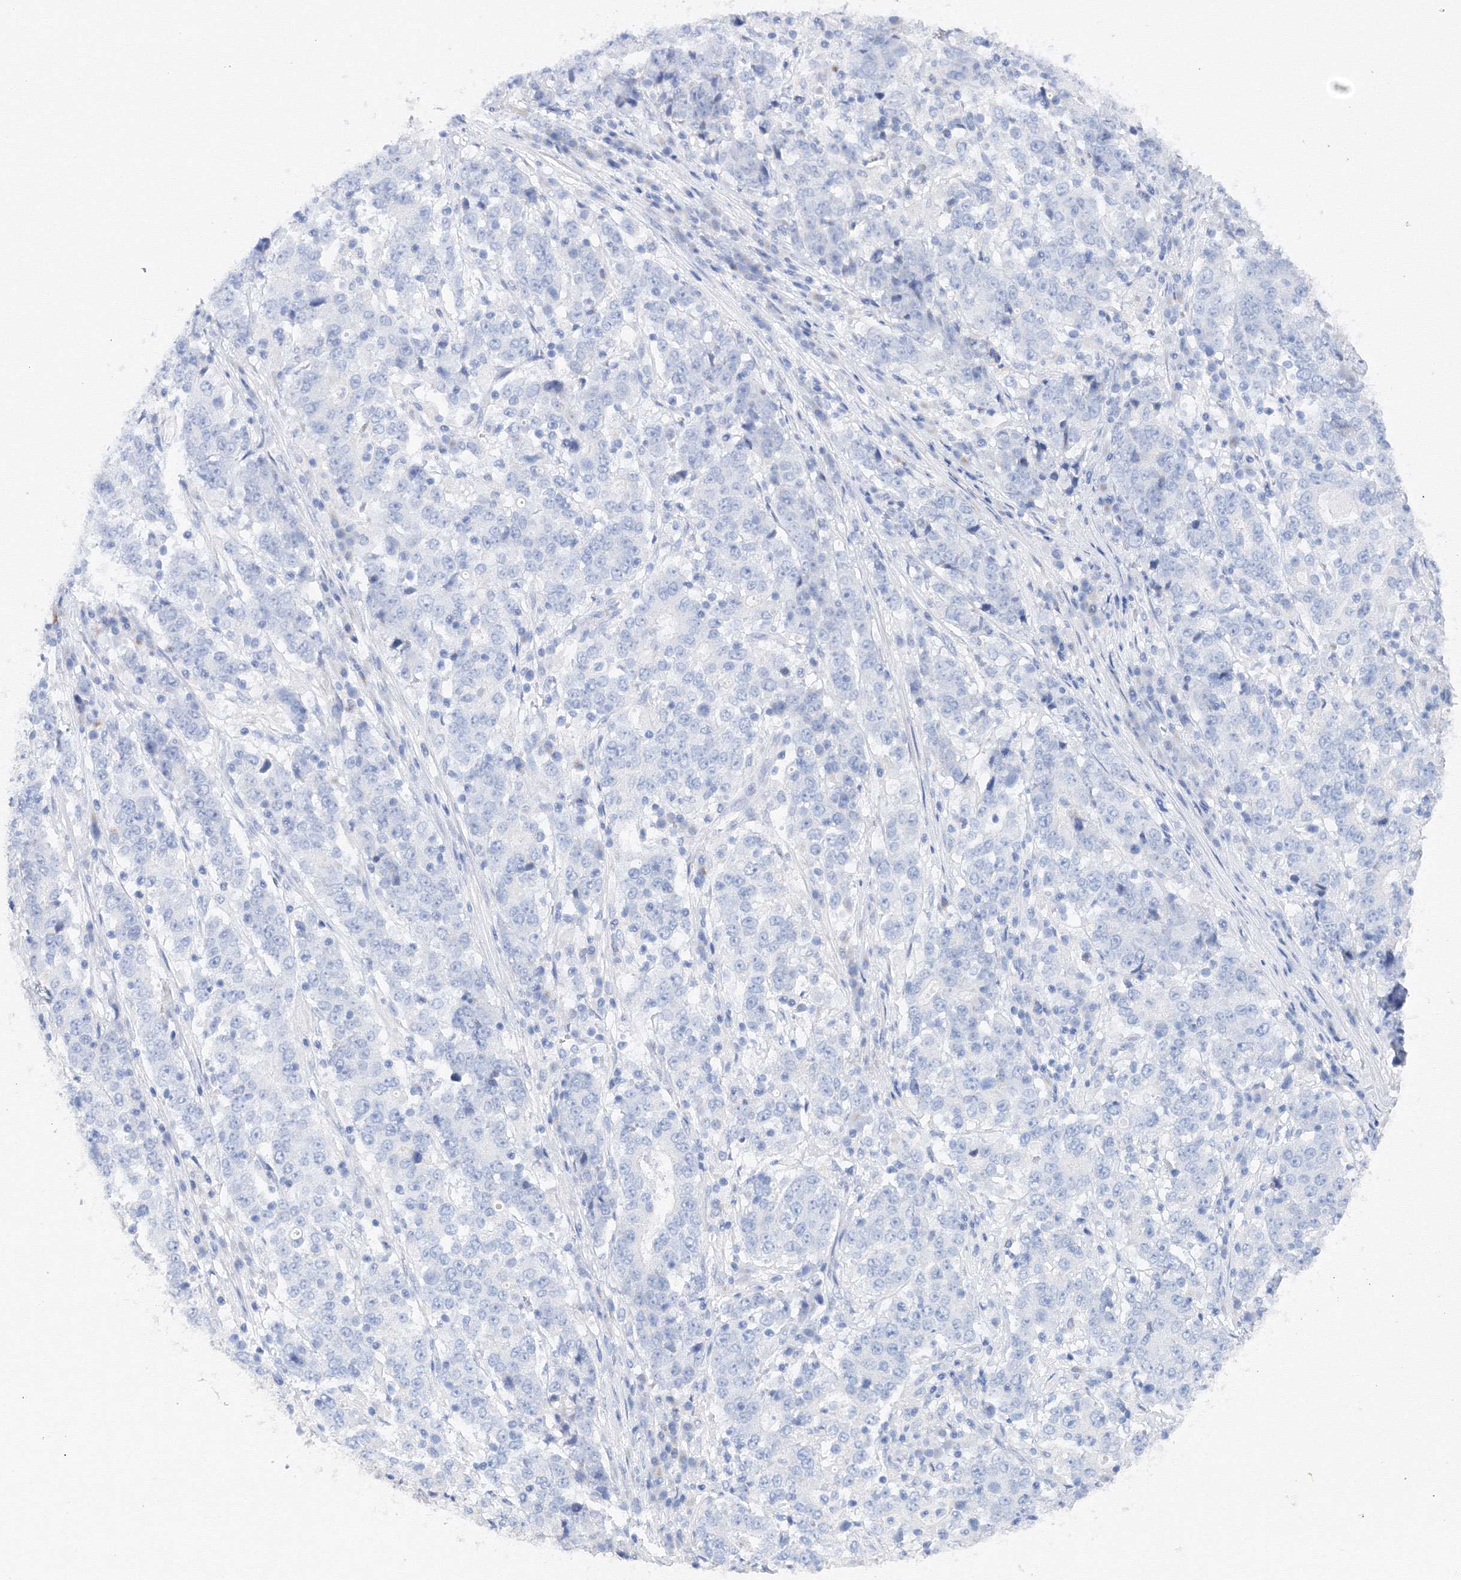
{"staining": {"intensity": "negative", "quantity": "none", "location": "none"}, "tissue": "stomach cancer", "cell_type": "Tumor cells", "image_type": "cancer", "snomed": [{"axis": "morphology", "description": "Adenocarcinoma, NOS"}, {"axis": "topography", "description": "Stomach"}], "caption": "Photomicrograph shows no protein positivity in tumor cells of stomach adenocarcinoma tissue.", "gene": "TAMM41", "patient": {"sex": "male", "age": 59}}